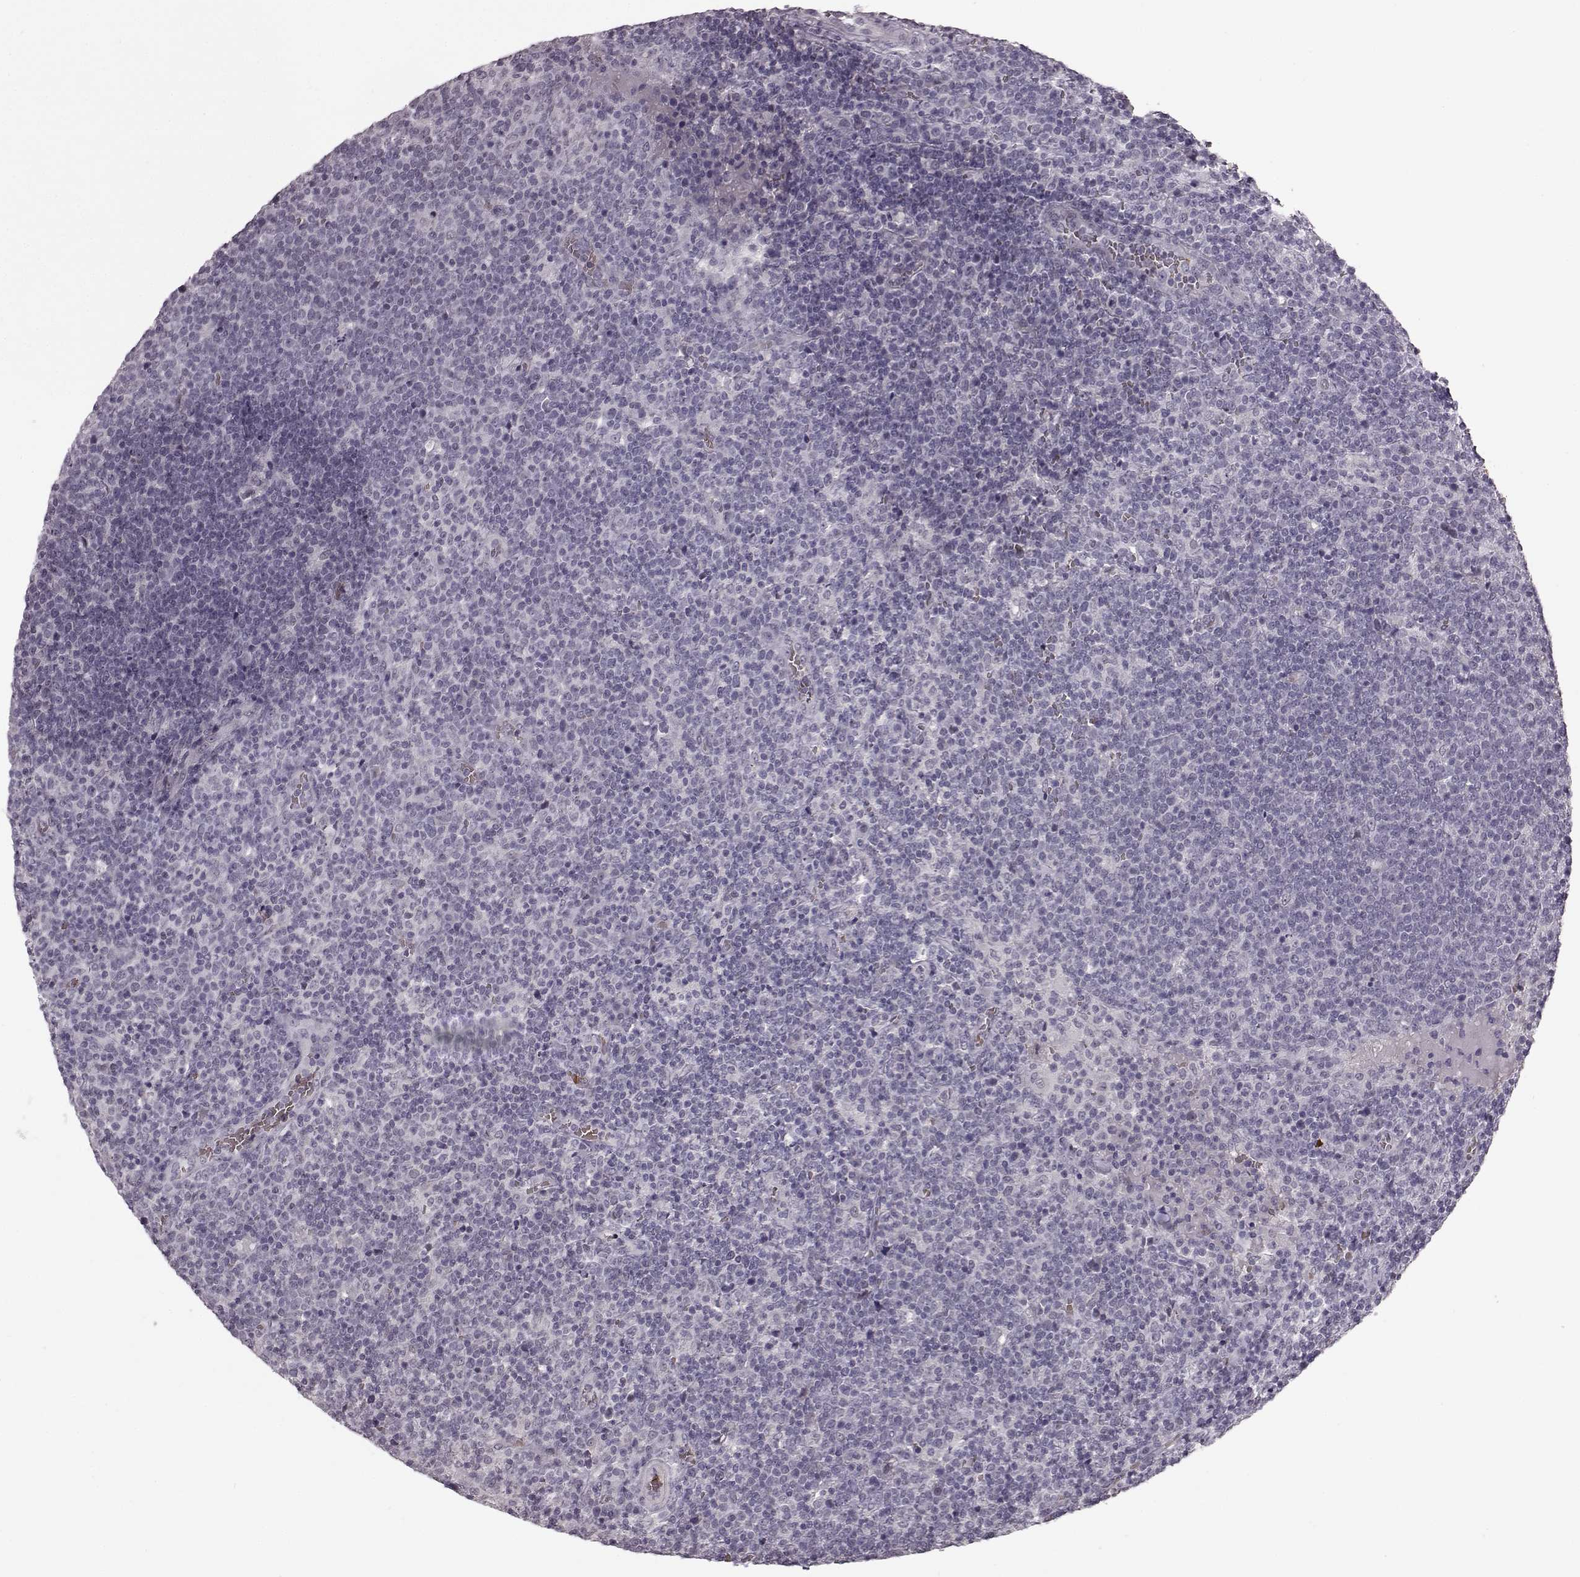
{"staining": {"intensity": "negative", "quantity": "none", "location": "none"}, "tissue": "lymphoma", "cell_type": "Tumor cells", "image_type": "cancer", "snomed": [{"axis": "morphology", "description": "Malignant lymphoma, non-Hodgkin's type, High grade"}, {"axis": "topography", "description": "Lymph node"}], "caption": "Immunohistochemical staining of malignant lymphoma, non-Hodgkin's type (high-grade) demonstrates no significant staining in tumor cells.", "gene": "PROP1", "patient": {"sex": "male", "age": 61}}